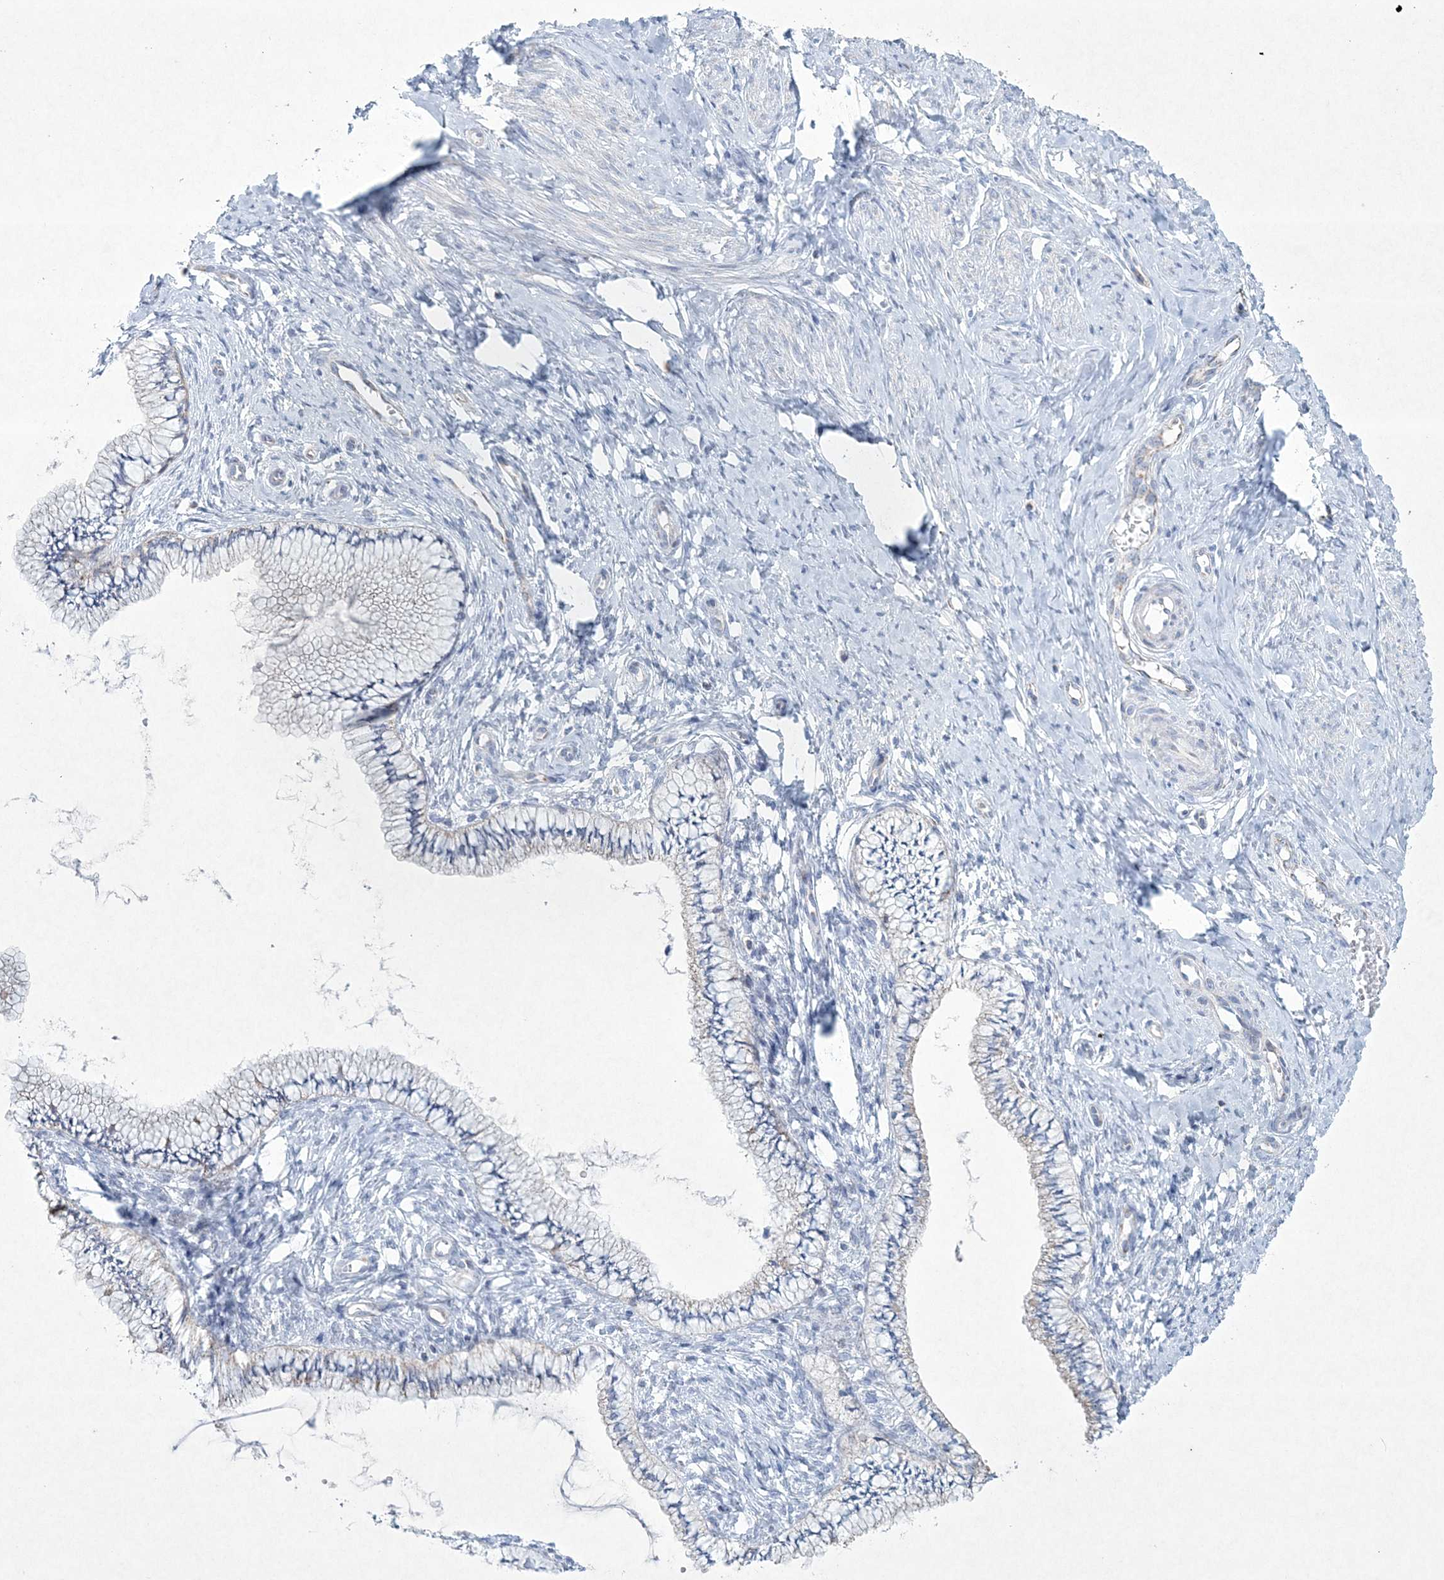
{"staining": {"intensity": "negative", "quantity": "none", "location": "none"}, "tissue": "cervix", "cell_type": "Glandular cells", "image_type": "normal", "snomed": [{"axis": "morphology", "description": "Normal tissue, NOS"}, {"axis": "topography", "description": "Cervix"}], "caption": "A high-resolution histopathology image shows immunohistochemistry staining of normal cervix, which exhibits no significant positivity in glandular cells.", "gene": "CES4A", "patient": {"sex": "female", "age": 36}}